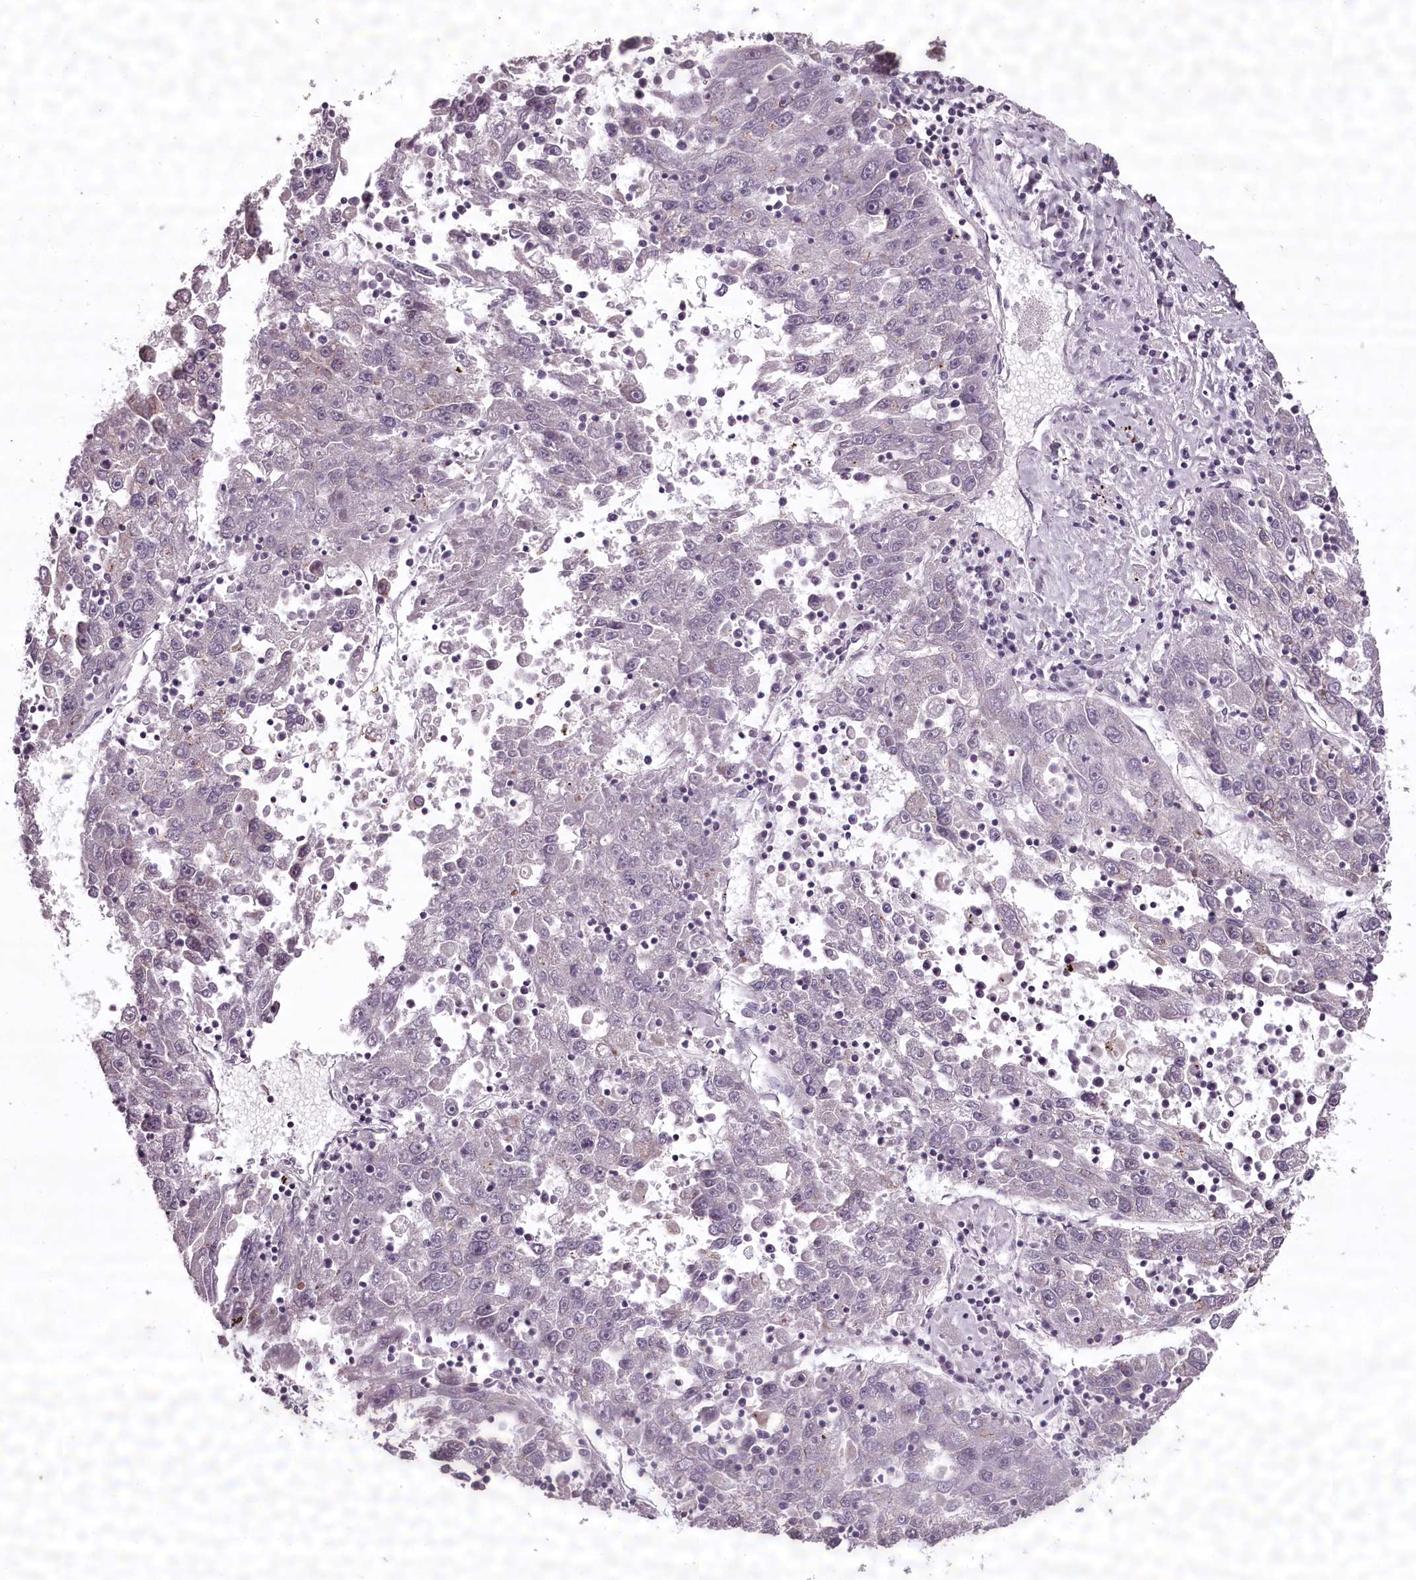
{"staining": {"intensity": "weak", "quantity": "<25%", "location": "cytoplasmic/membranous"}, "tissue": "liver cancer", "cell_type": "Tumor cells", "image_type": "cancer", "snomed": [{"axis": "morphology", "description": "Carcinoma, Hepatocellular, NOS"}, {"axis": "topography", "description": "Liver"}], "caption": "DAB immunohistochemical staining of hepatocellular carcinoma (liver) exhibits no significant staining in tumor cells.", "gene": "CCDC92", "patient": {"sex": "male", "age": 49}}